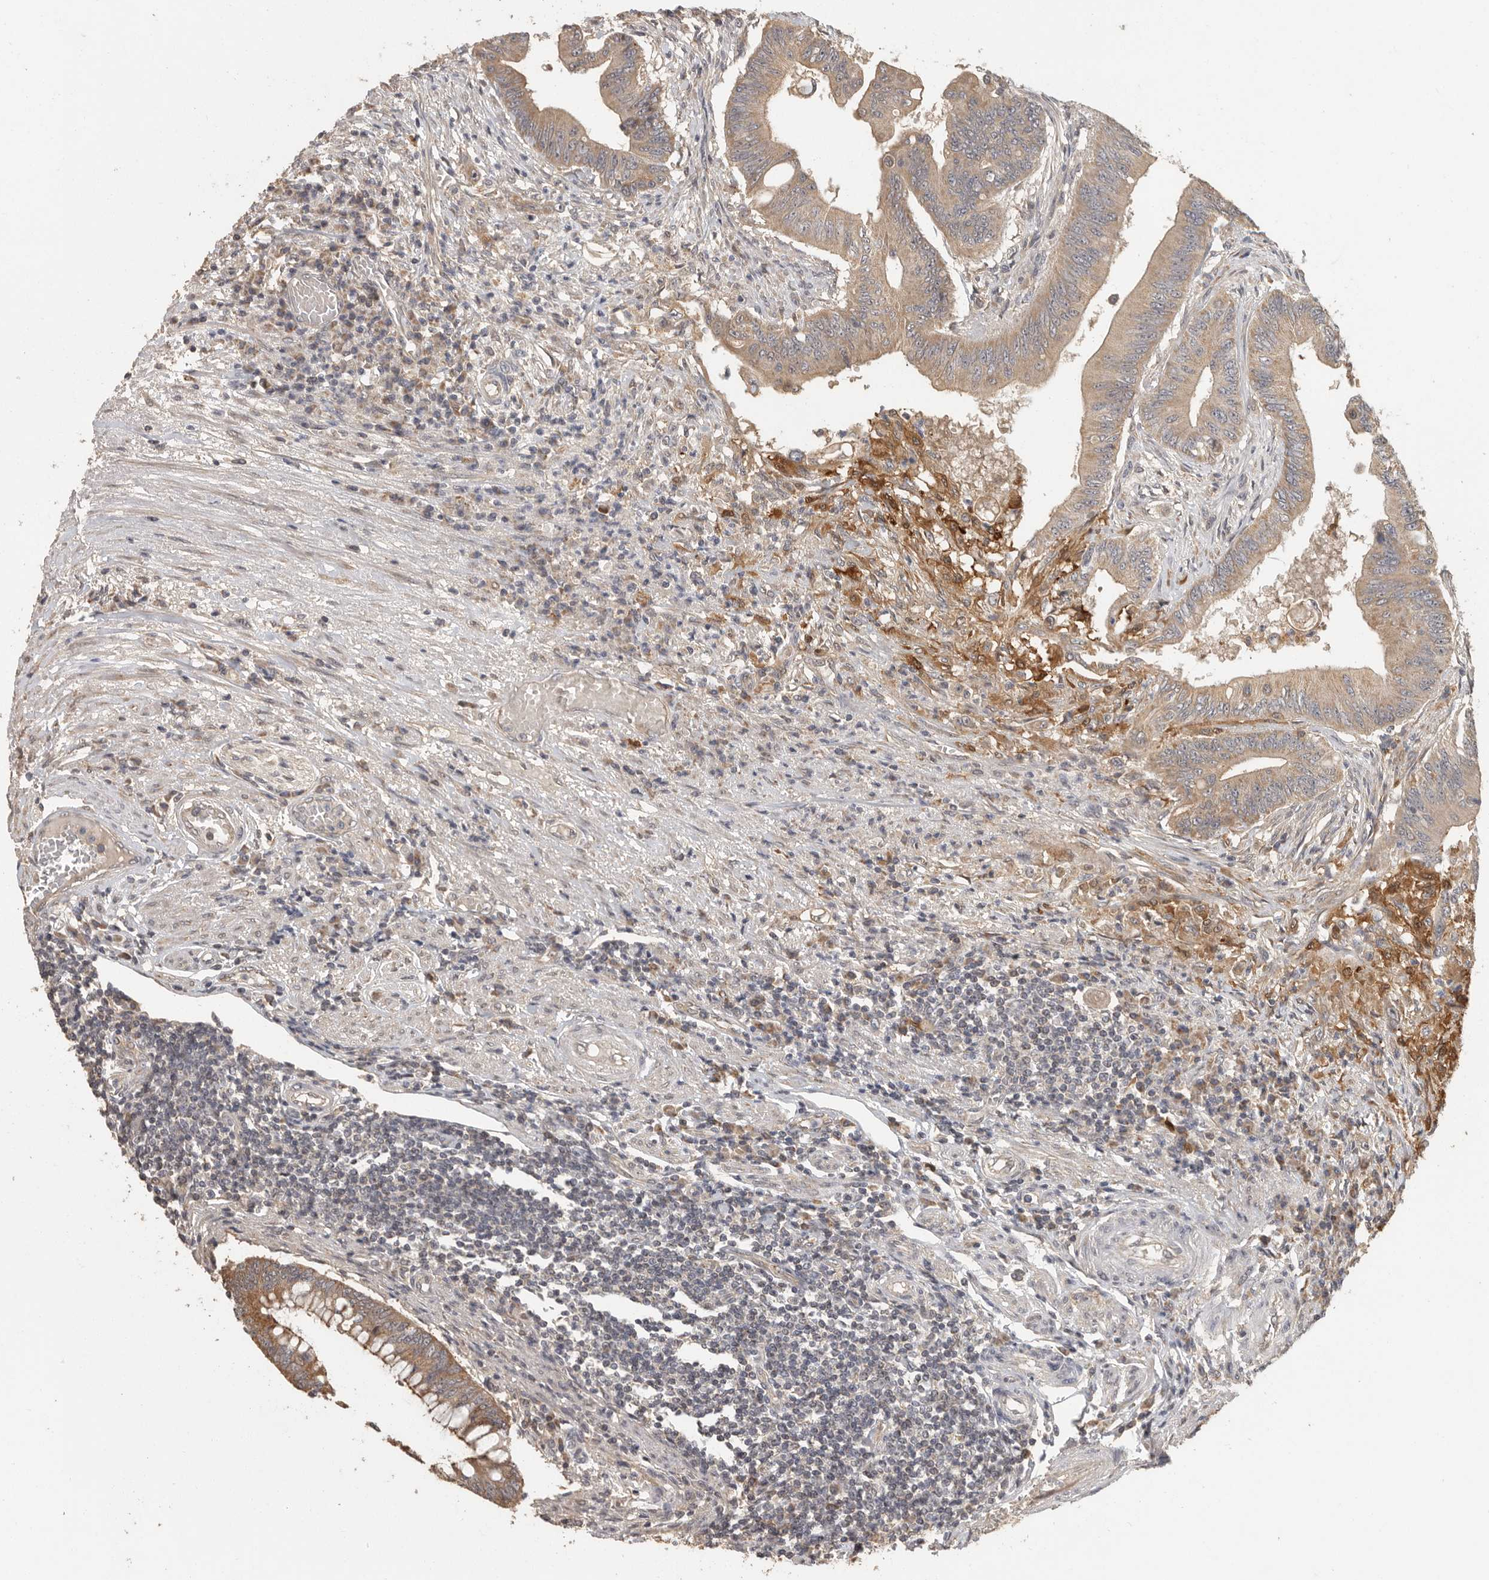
{"staining": {"intensity": "moderate", "quantity": ">75%", "location": "cytoplasmic/membranous"}, "tissue": "colorectal cancer", "cell_type": "Tumor cells", "image_type": "cancer", "snomed": [{"axis": "morphology", "description": "Adenoma, NOS"}, {"axis": "morphology", "description": "Adenocarcinoma, NOS"}, {"axis": "topography", "description": "Colon"}], "caption": "Human colorectal cancer stained with a brown dye displays moderate cytoplasmic/membranous positive expression in about >75% of tumor cells.", "gene": "BAIAP2", "patient": {"sex": "male", "age": 79}}